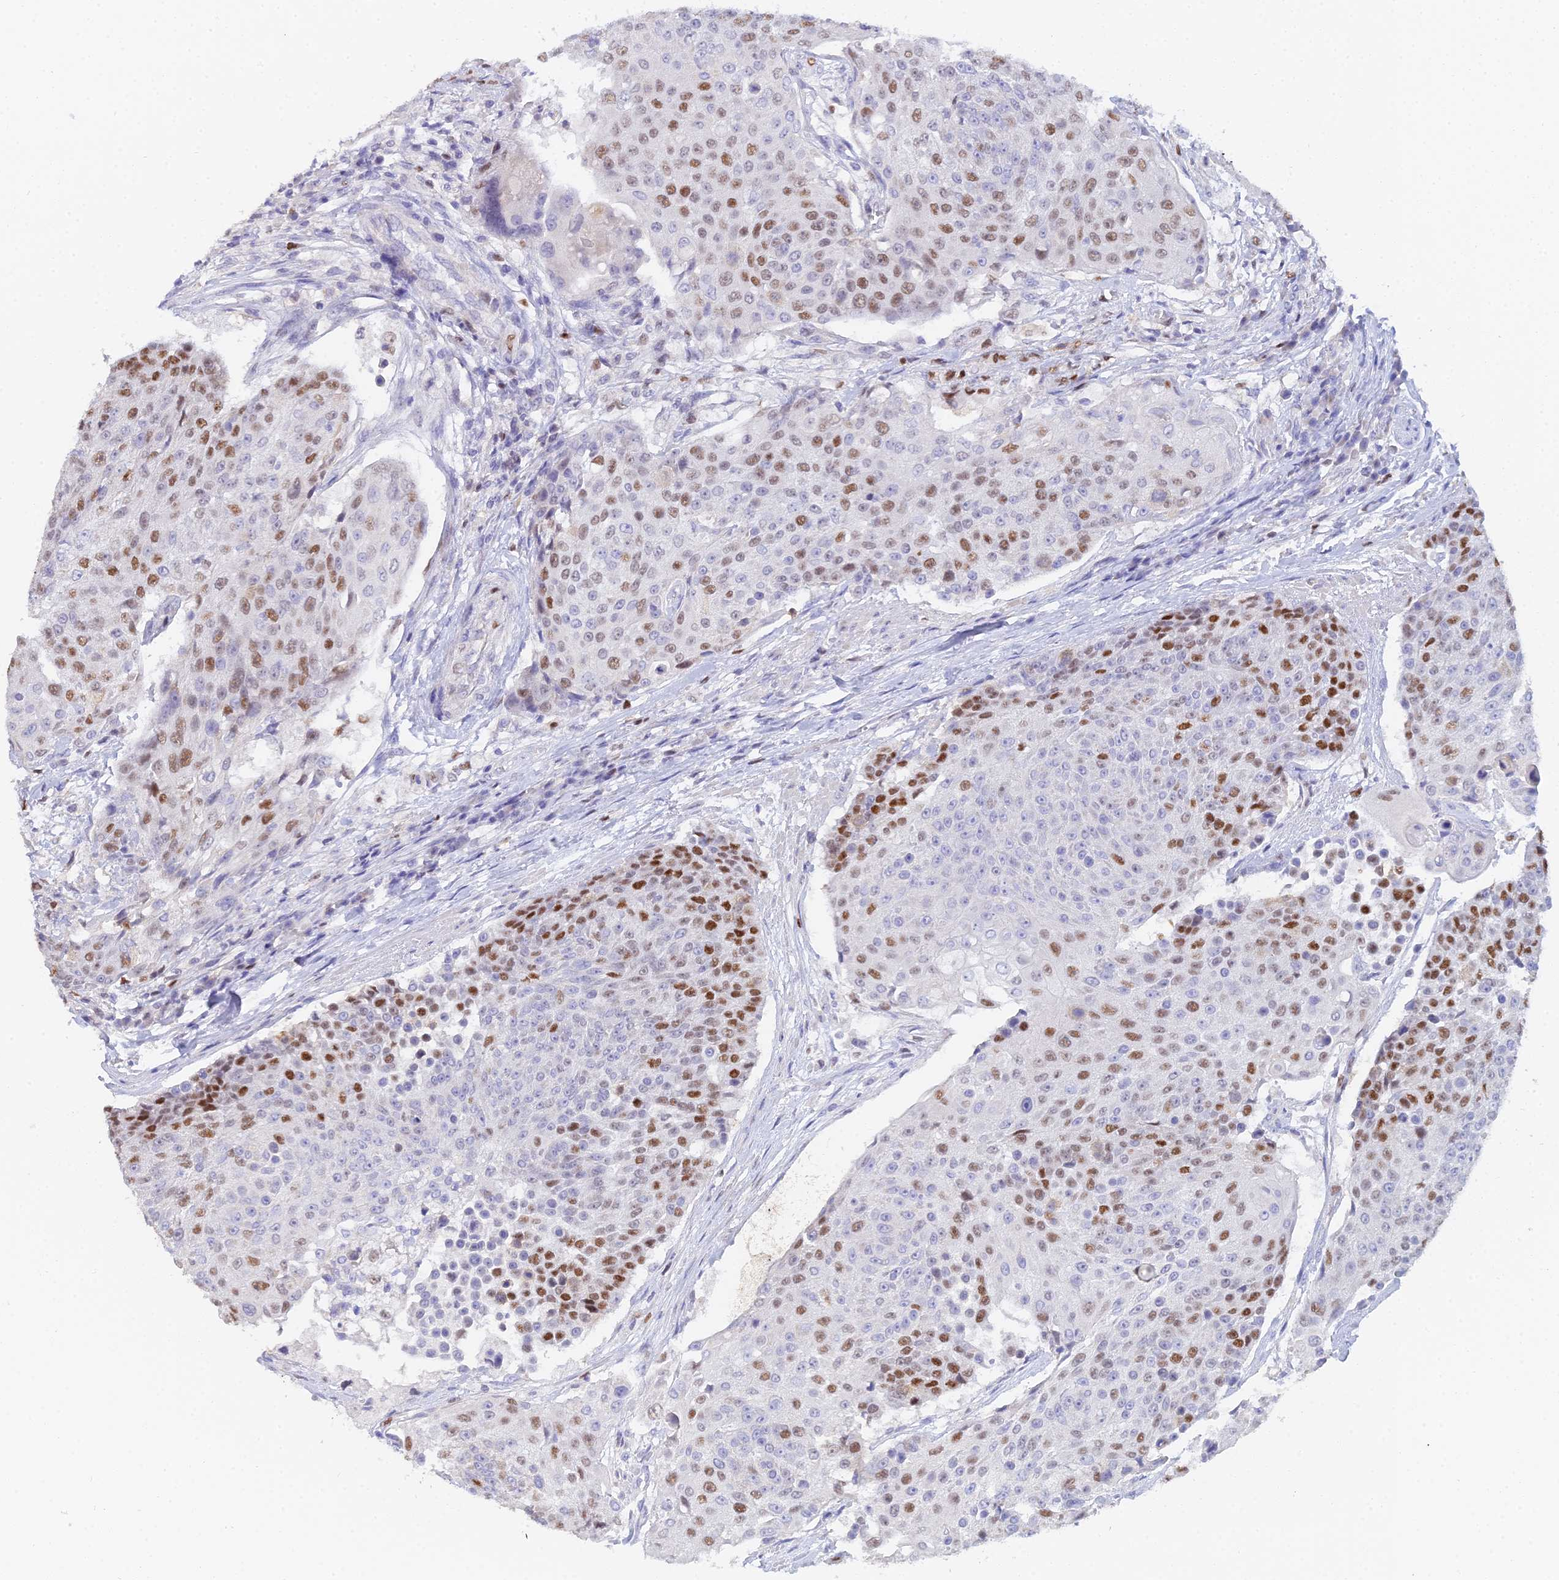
{"staining": {"intensity": "moderate", "quantity": "25%-75%", "location": "nuclear"}, "tissue": "urothelial cancer", "cell_type": "Tumor cells", "image_type": "cancer", "snomed": [{"axis": "morphology", "description": "Urothelial carcinoma, High grade"}, {"axis": "topography", "description": "Urinary bladder"}], "caption": "Tumor cells demonstrate medium levels of moderate nuclear staining in approximately 25%-75% of cells in high-grade urothelial carcinoma.", "gene": "MCM2", "patient": {"sex": "female", "age": 63}}